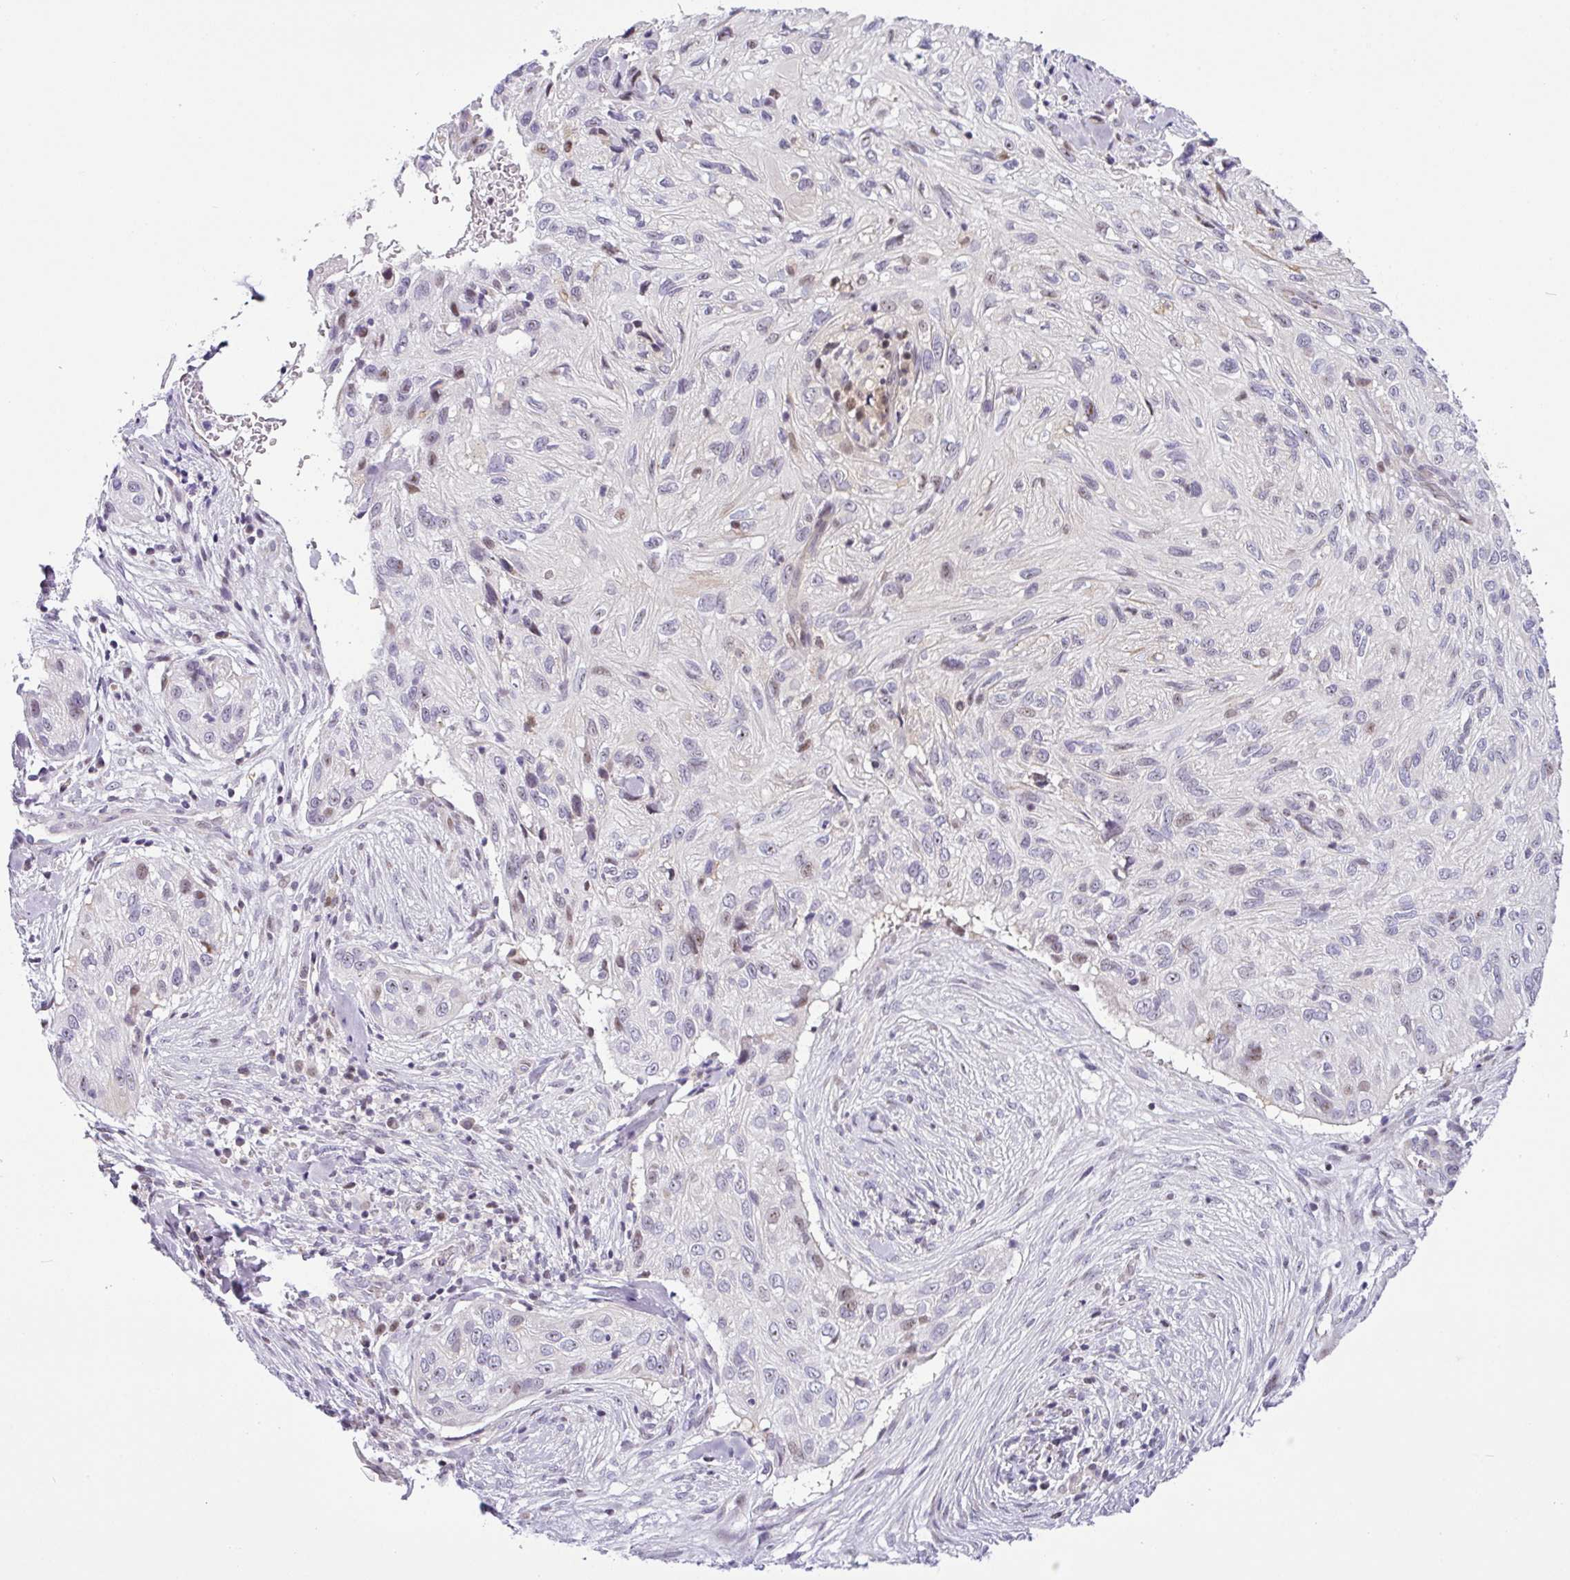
{"staining": {"intensity": "negative", "quantity": "none", "location": "none"}, "tissue": "skin cancer", "cell_type": "Tumor cells", "image_type": "cancer", "snomed": [{"axis": "morphology", "description": "Squamous cell carcinoma, NOS"}, {"axis": "topography", "description": "Skin"}], "caption": "DAB immunohistochemical staining of human skin squamous cell carcinoma displays no significant expression in tumor cells.", "gene": "NDUFB2", "patient": {"sex": "male", "age": 82}}